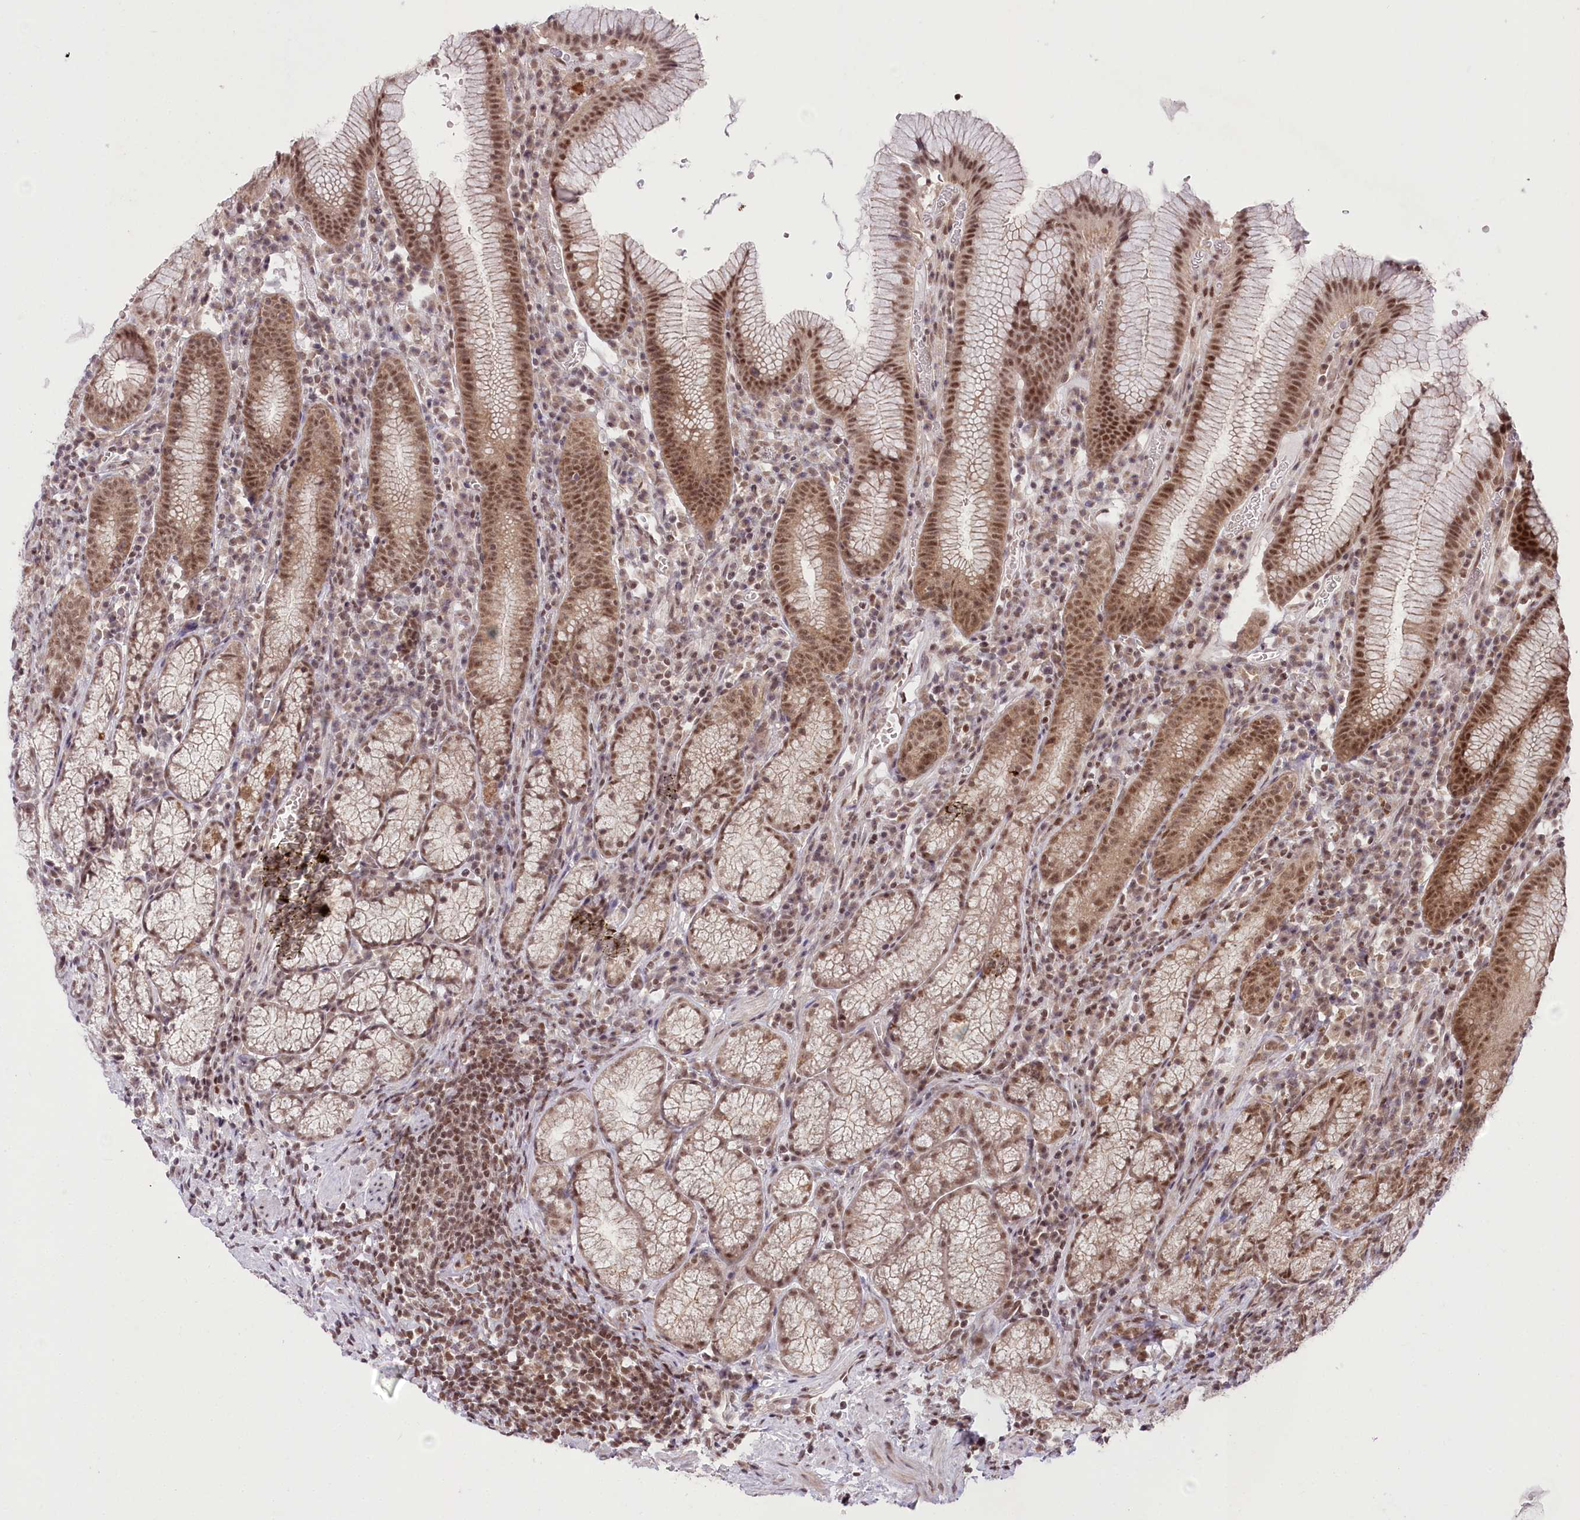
{"staining": {"intensity": "strong", "quantity": ">75%", "location": "nuclear"}, "tissue": "stomach", "cell_type": "Glandular cells", "image_type": "normal", "snomed": [{"axis": "morphology", "description": "Normal tissue, NOS"}, {"axis": "topography", "description": "Stomach"}], "caption": "This is an image of immunohistochemistry staining of normal stomach, which shows strong expression in the nuclear of glandular cells.", "gene": "ZMAT2", "patient": {"sex": "male", "age": 55}}